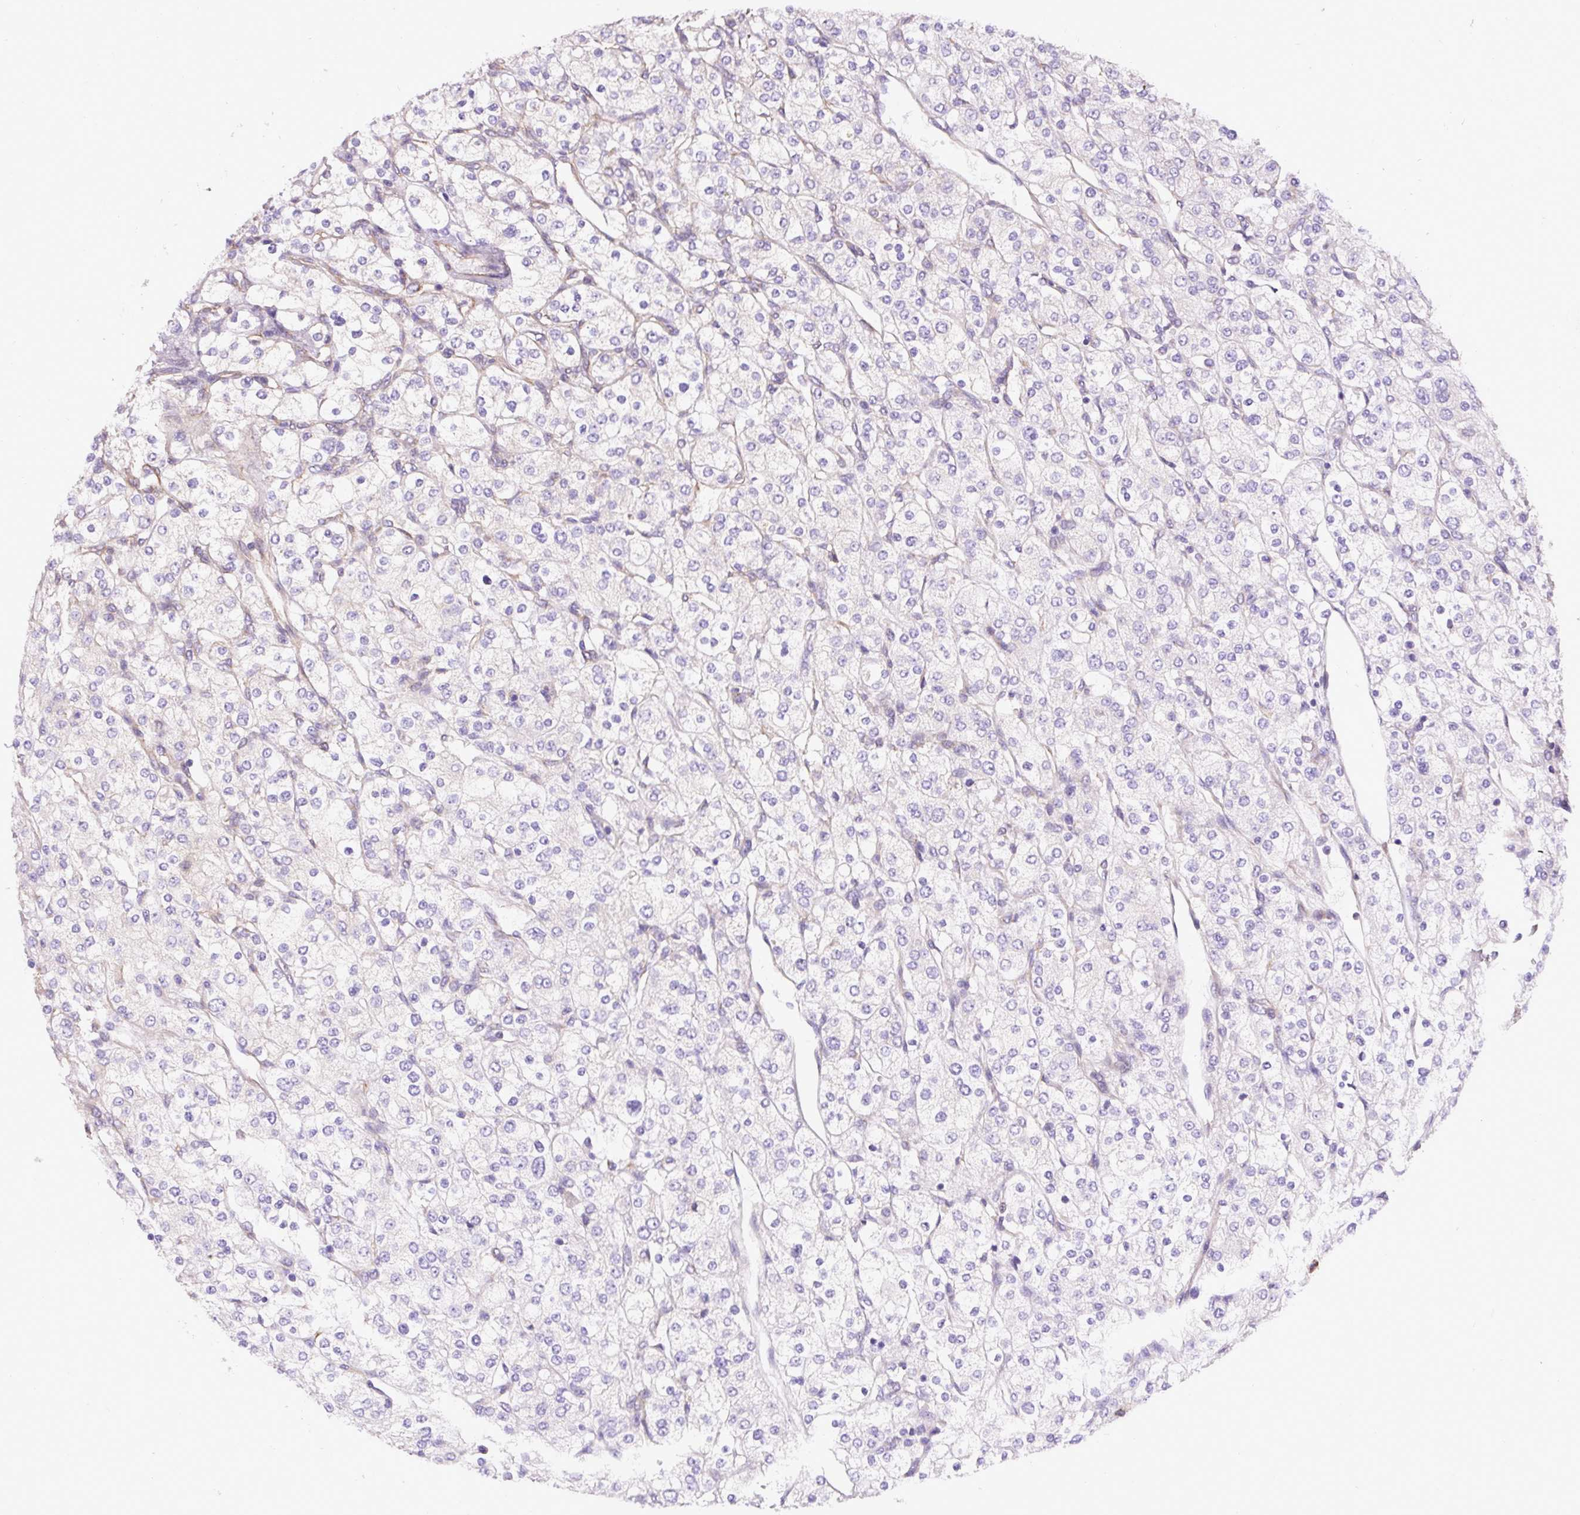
{"staining": {"intensity": "negative", "quantity": "none", "location": "none"}, "tissue": "renal cancer", "cell_type": "Tumor cells", "image_type": "cancer", "snomed": [{"axis": "morphology", "description": "Adenocarcinoma, NOS"}, {"axis": "topography", "description": "Kidney"}], "caption": "Tumor cells are negative for protein expression in human renal cancer.", "gene": "DCTN1", "patient": {"sex": "male", "age": 80}}